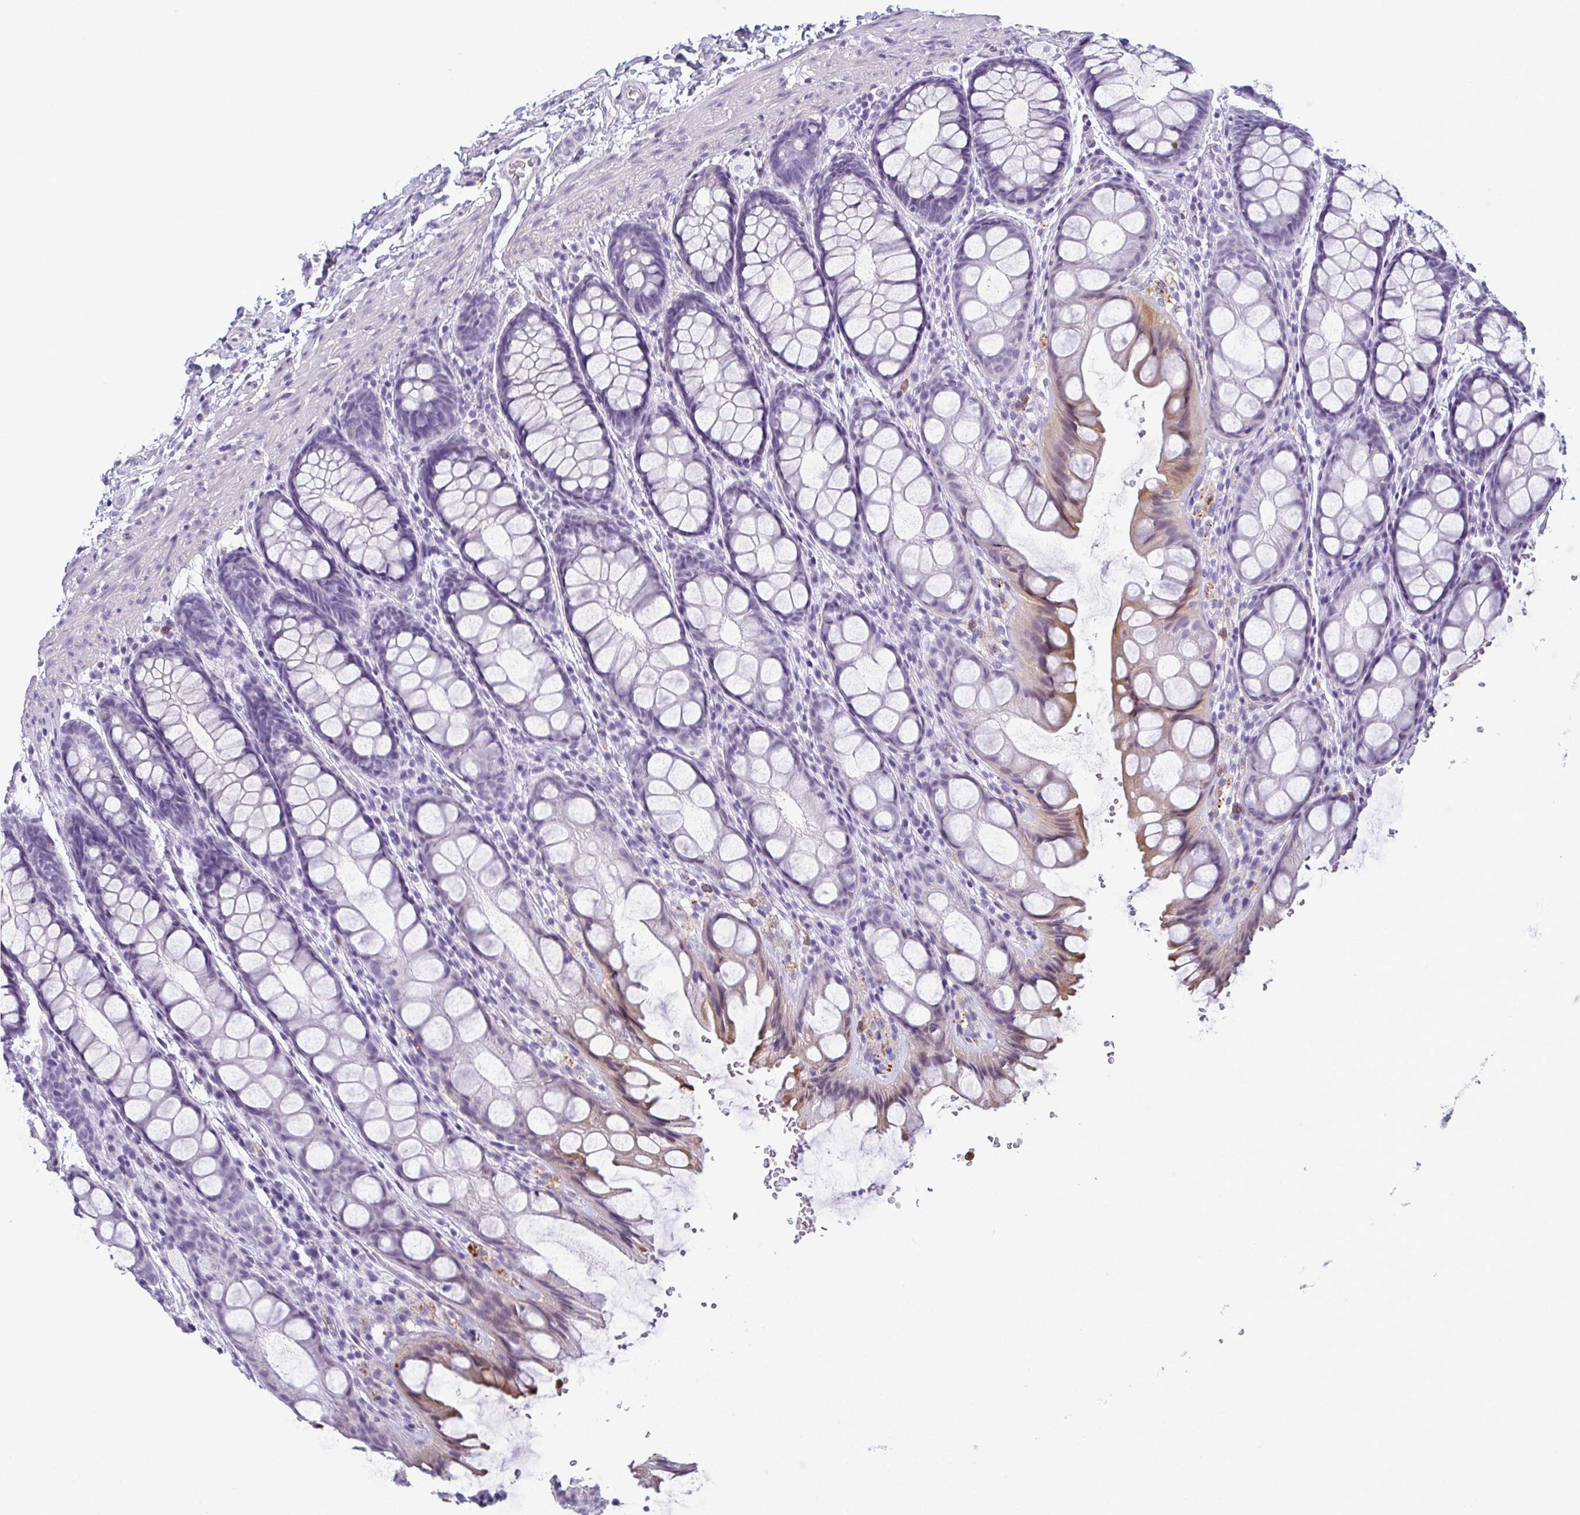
{"staining": {"intensity": "negative", "quantity": "none", "location": "none"}, "tissue": "colon", "cell_type": "Endothelial cells", "image_type": "normal", "snomed": [{"axis": "morphology", "description": "Normal tissue, NOS"}, {"axis": "topography", "description": "Colon"}], "caption": "Histopathology image shows no protein expression in endothelial cells of unremarkable colon.", "gene": "CDA", "patient": {"sex": "male", "age": 47}}